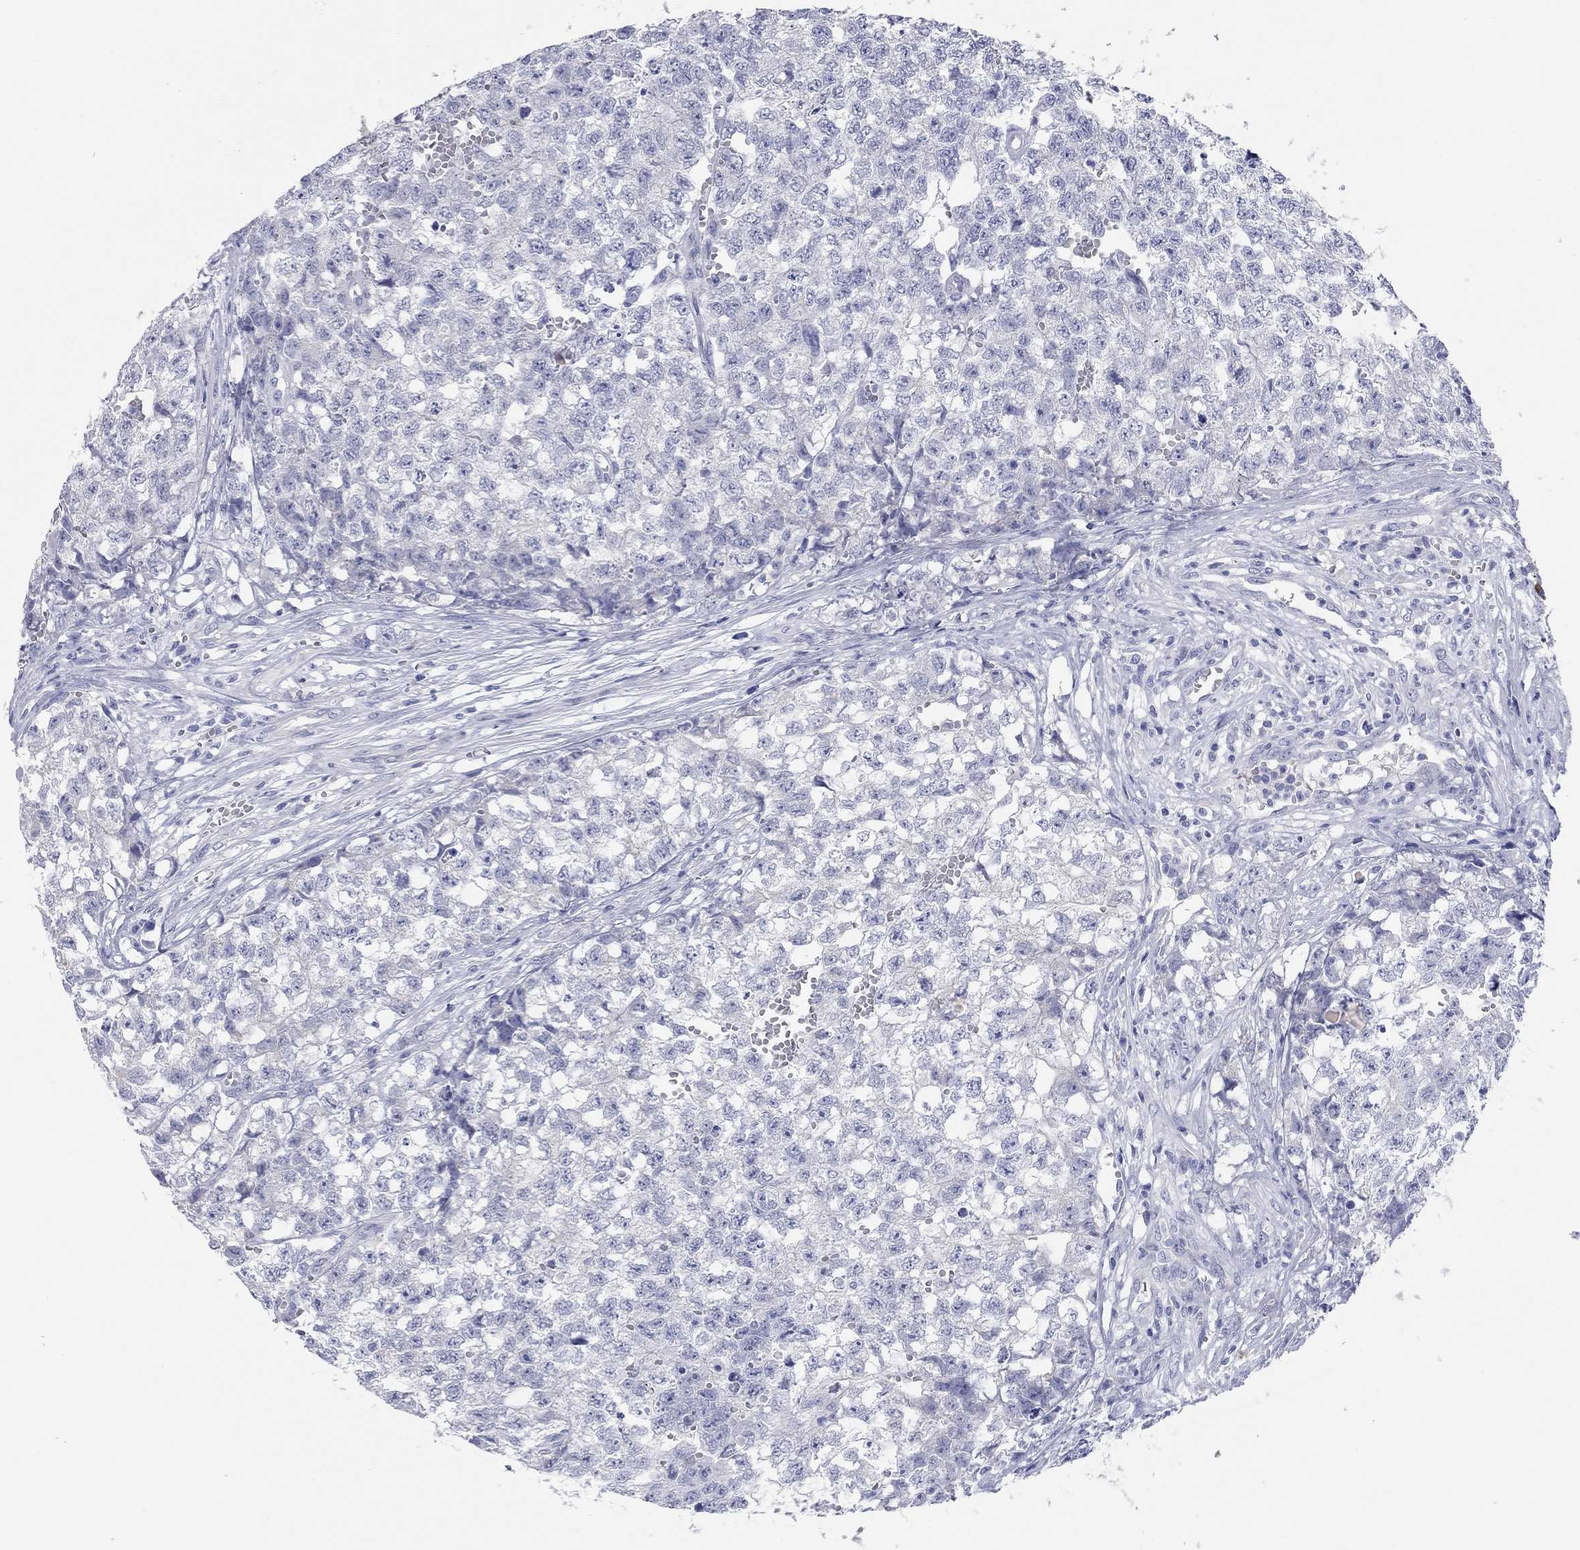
{"staining": {"intensity": "negative", "quantity": "none", "location": "none"}, "tissue": "testis cancer", "cell_type": "Tumor cells", "image_type": "cancer", "snomed": [{"axis": "morphology", "description": "Seminoma, NOS"}, {"axis": "morphology", "description": "Carcinoma, Embryonal, NOS"}, {"axis": "topography", "description": "Testis"}], "caption": "Micrograph shows no protein positivity in tumor cells of testis cancer (embryonal carcinoma) tissue.", "gene": "TMEM221", "patient": {"sex": "male", "age": 22}}